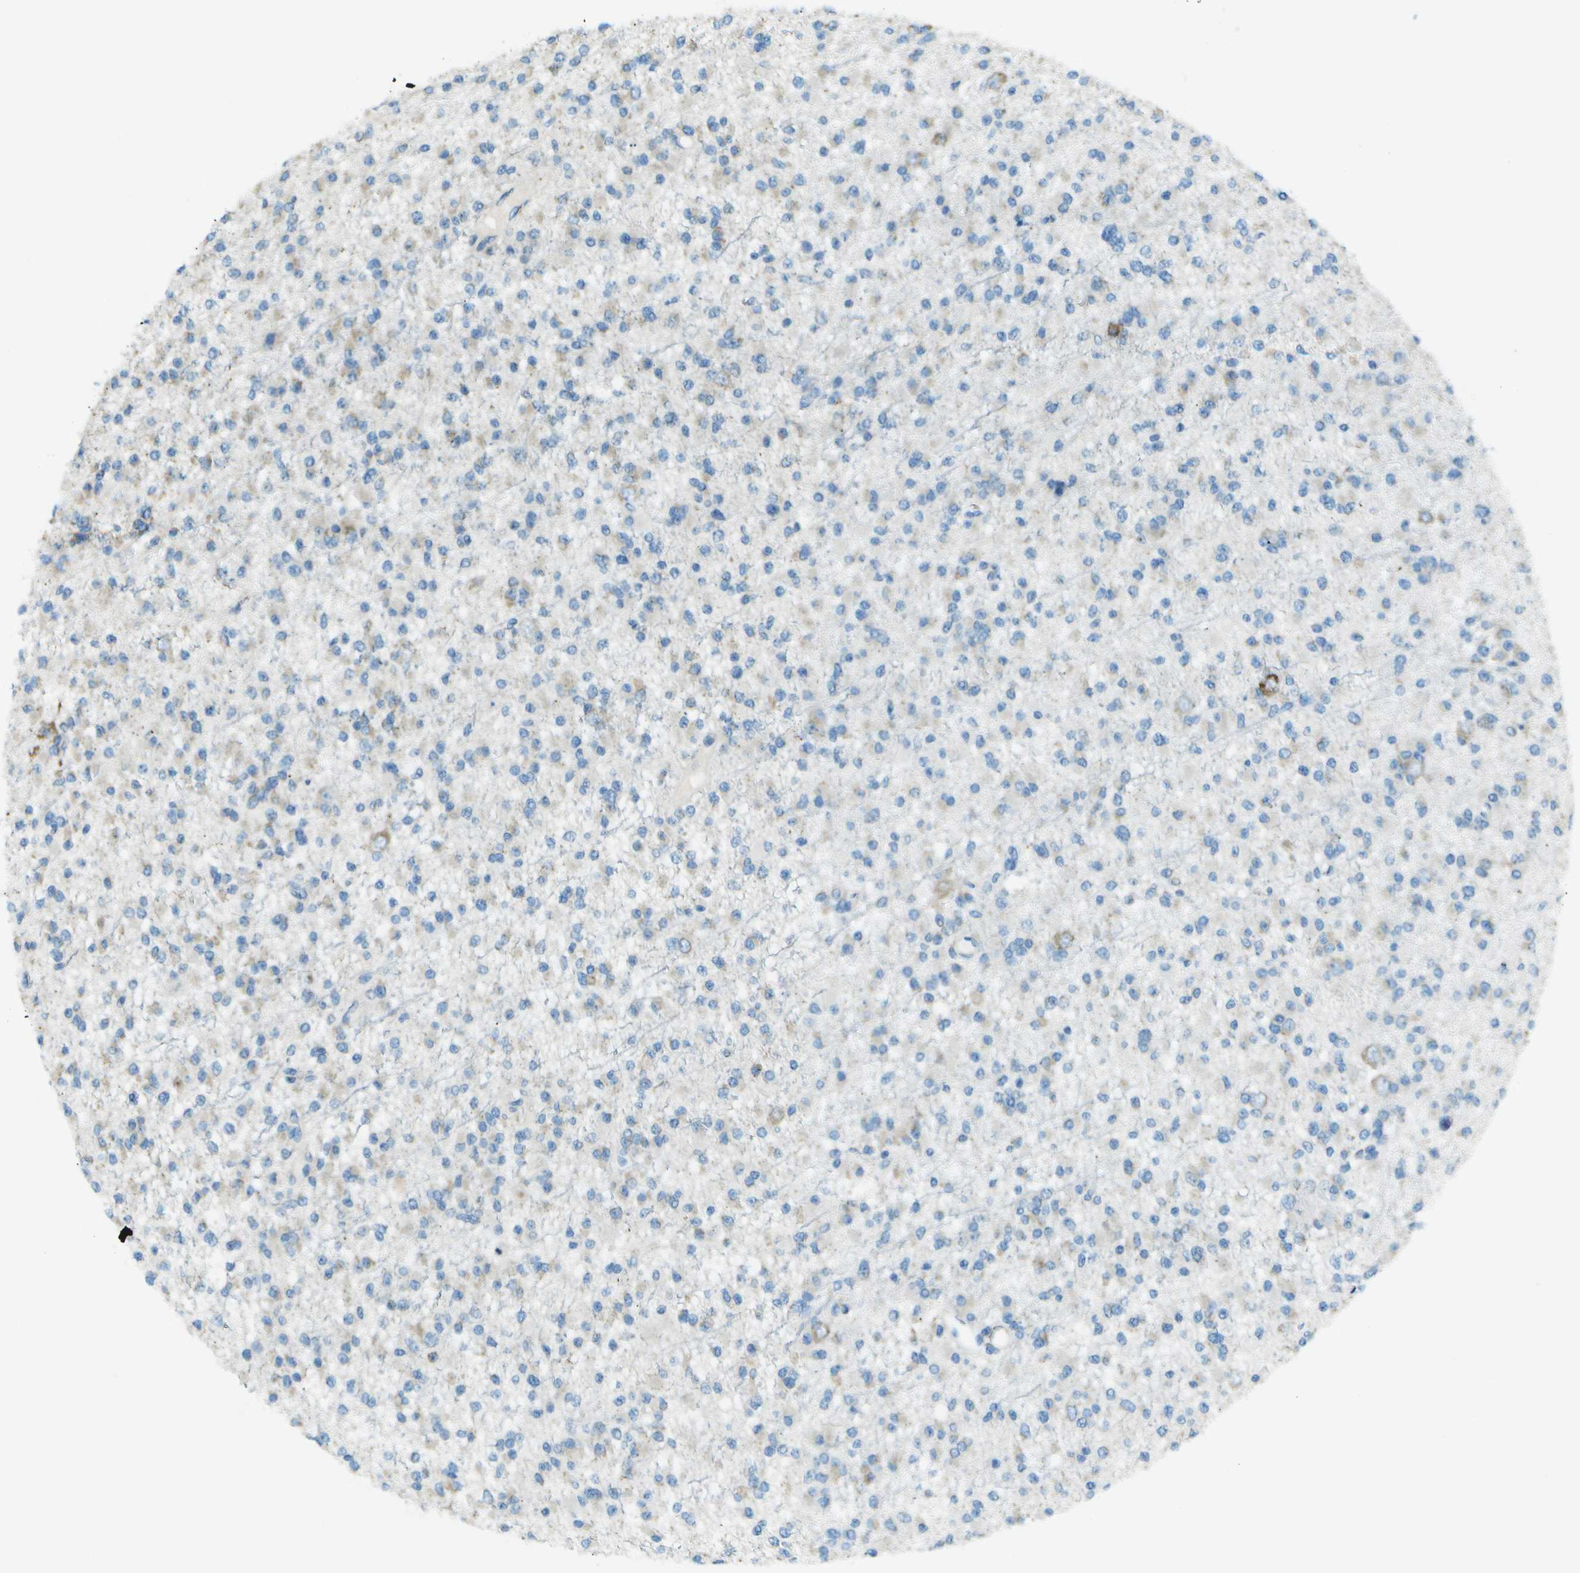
{"staining": {"intensity": "weak", "quantity": "<25%", "location": "cytoplasmic/membranous"}, "tissue": "glioma", "cell_type": "Tumor cells", "image_type": "cancer", "snomed": [{"axis": "morphology", "description": "Glioma, malignant, Low grade"}, {"axis": "topography", "description": "Brain"}], "caption": "DAB (3,3'-diaminobenzidine) immunohistochemical staining of glioma demonstrates no significant expression in tumor cells. (Immunohistochemistry, brightfield microscopy, high magnification).", "gene": "KCTD3", "patient": {"sex": "female", "age": 22}}